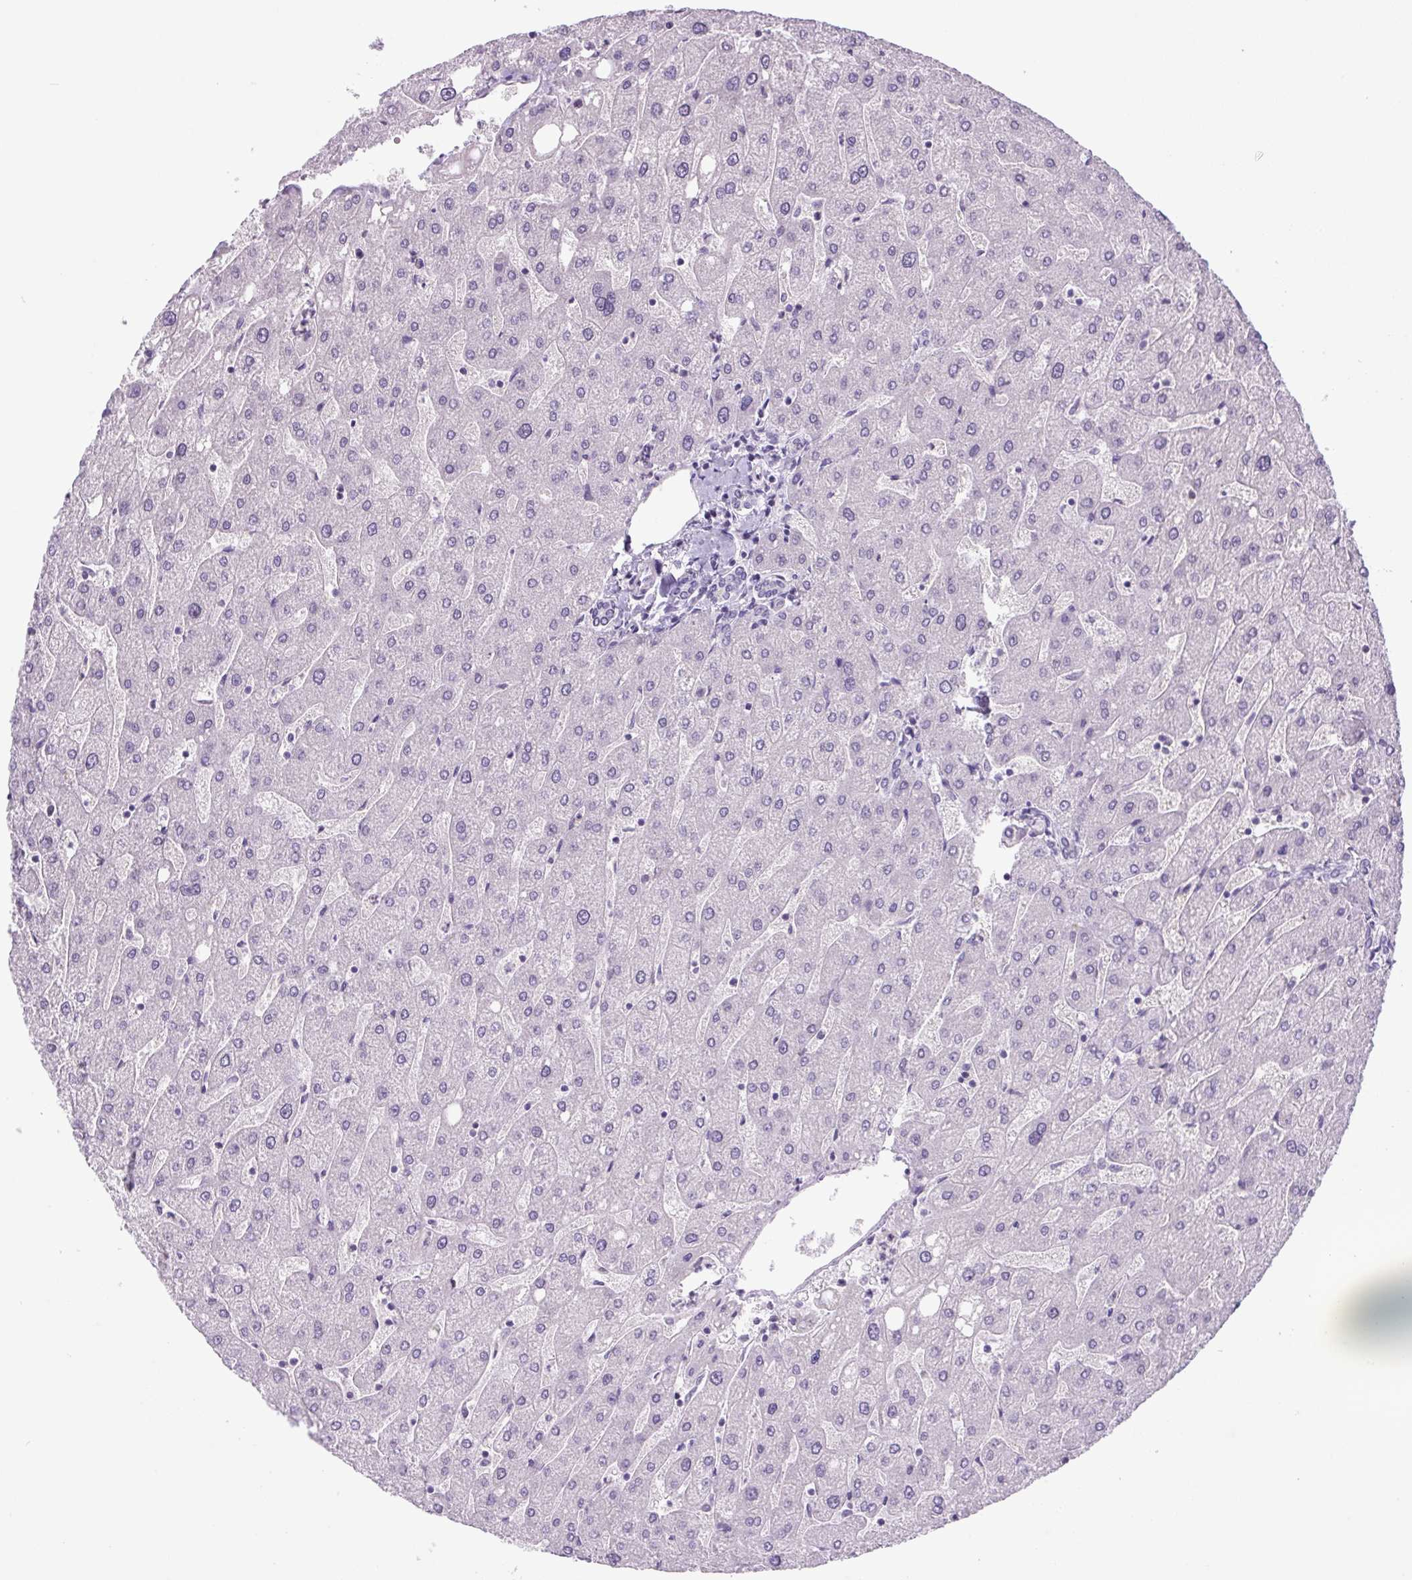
{"staining": {"intensity": "negative", "quantity": "none", "location": "none"}, "tissue": "liver", "cell_type": "Cholangiocytes", "image_type": "normal", "snomed": [{"axis": "morphology", "description": "Normal tissue, NOS"}, {"axis": "topography", "description": "Liver"}], "caption": "Cholangiocytes show no significant expression in unremarkable liver.", "gene": "RYBP", "patient": {"sex": "male", "age": 67}}